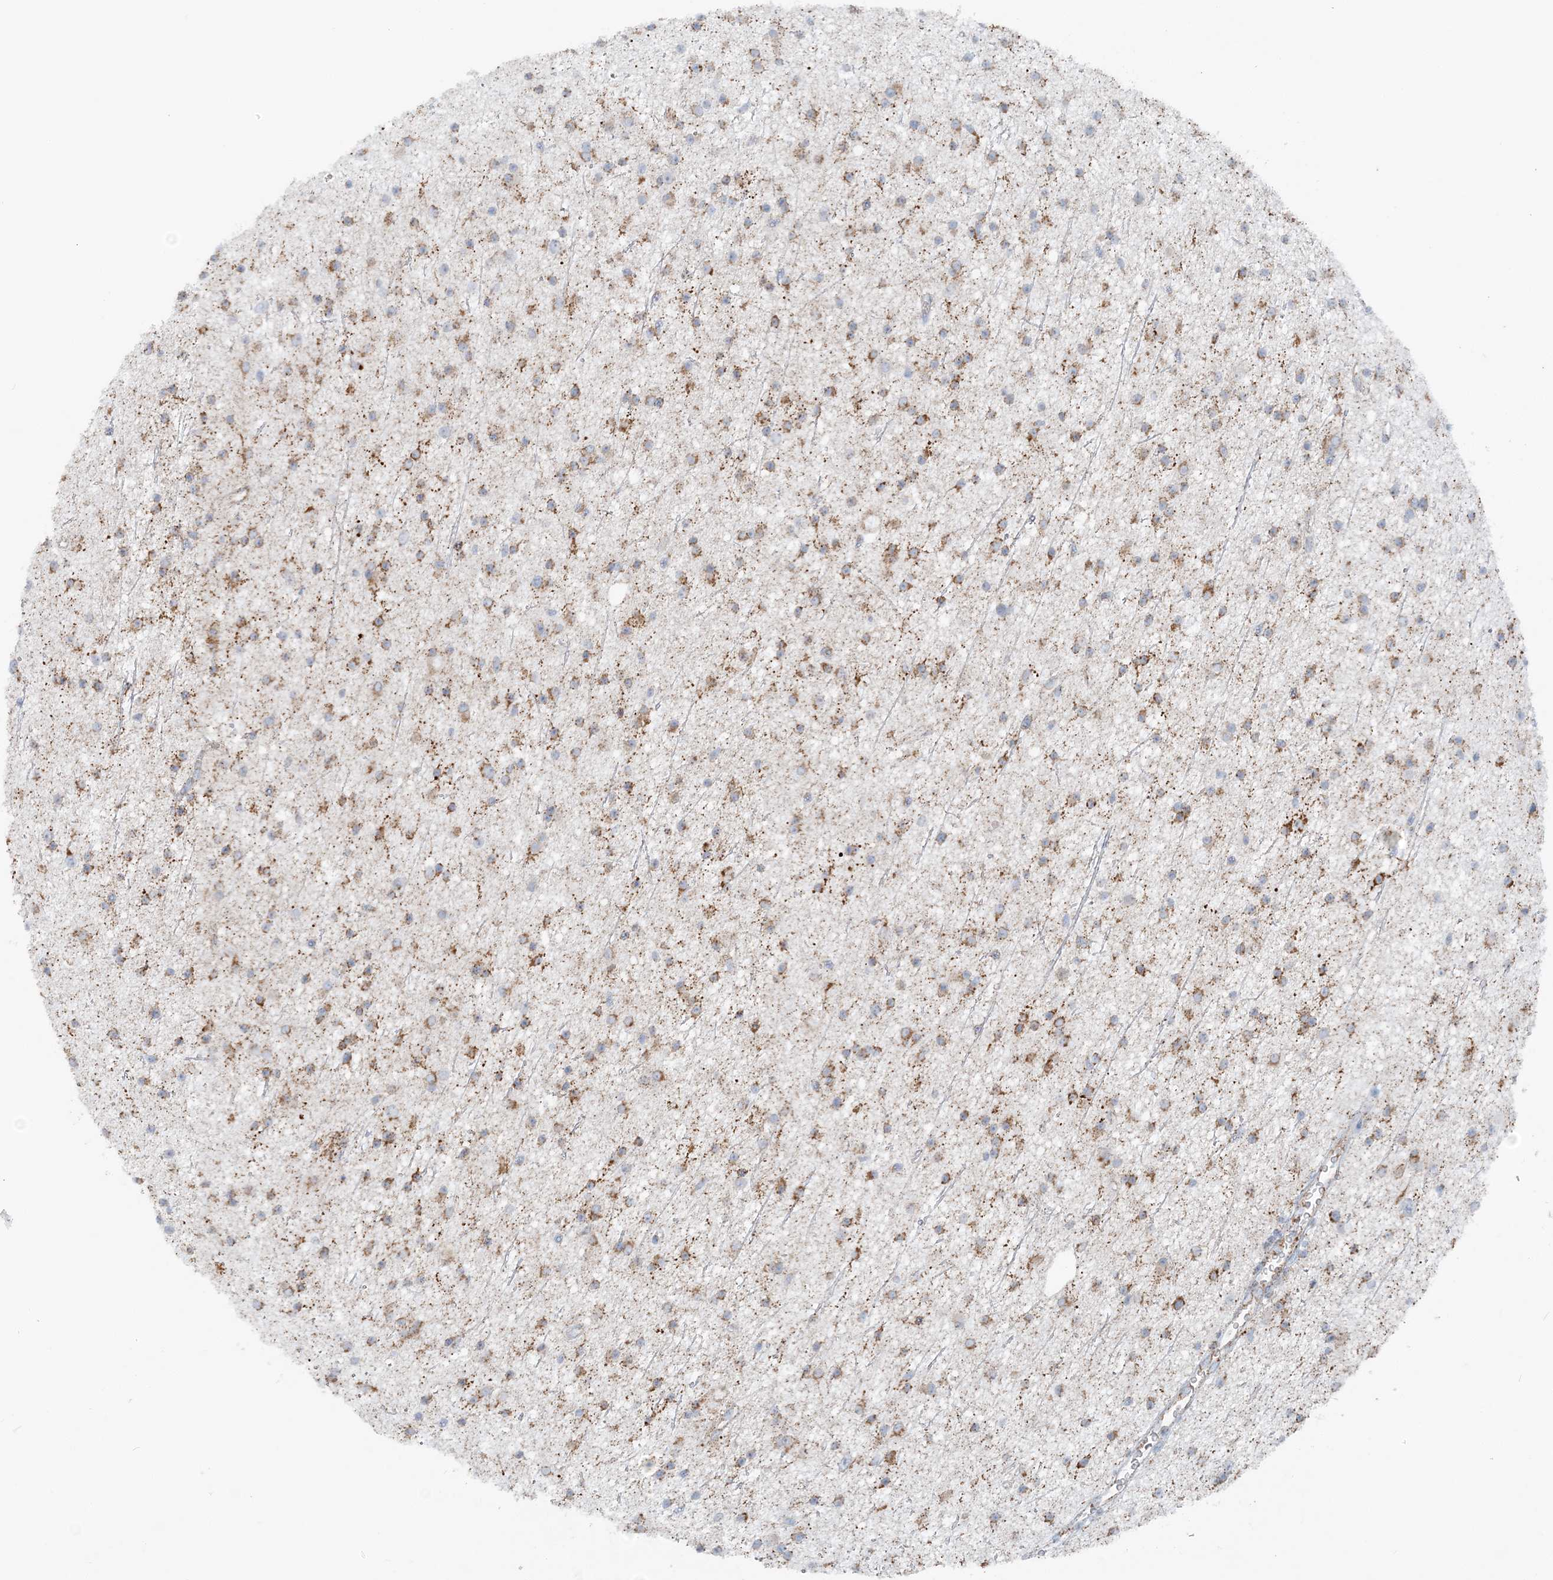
{"staining": {"intensity": "moderate", "quantity": ">75%", "location": "cytoplasmic/membranous"}, "tissue": "glioma", "cell_type": "Tumor cells", "image_type": "cancer", "snomed": [{"axis": "morphology", "description": "Glioma, malignant, Low grade"}, {"axis": "topography", "description": "Cerebral cortex"}], "caption": "Approximately >75% of tumor cells in glioma show moderate cytoplasmic/membranous protein positivity as visualized by brown immunohistochemical staining.", "gene": "PCCB", "patient": {"sex": "female", "age": 39}}